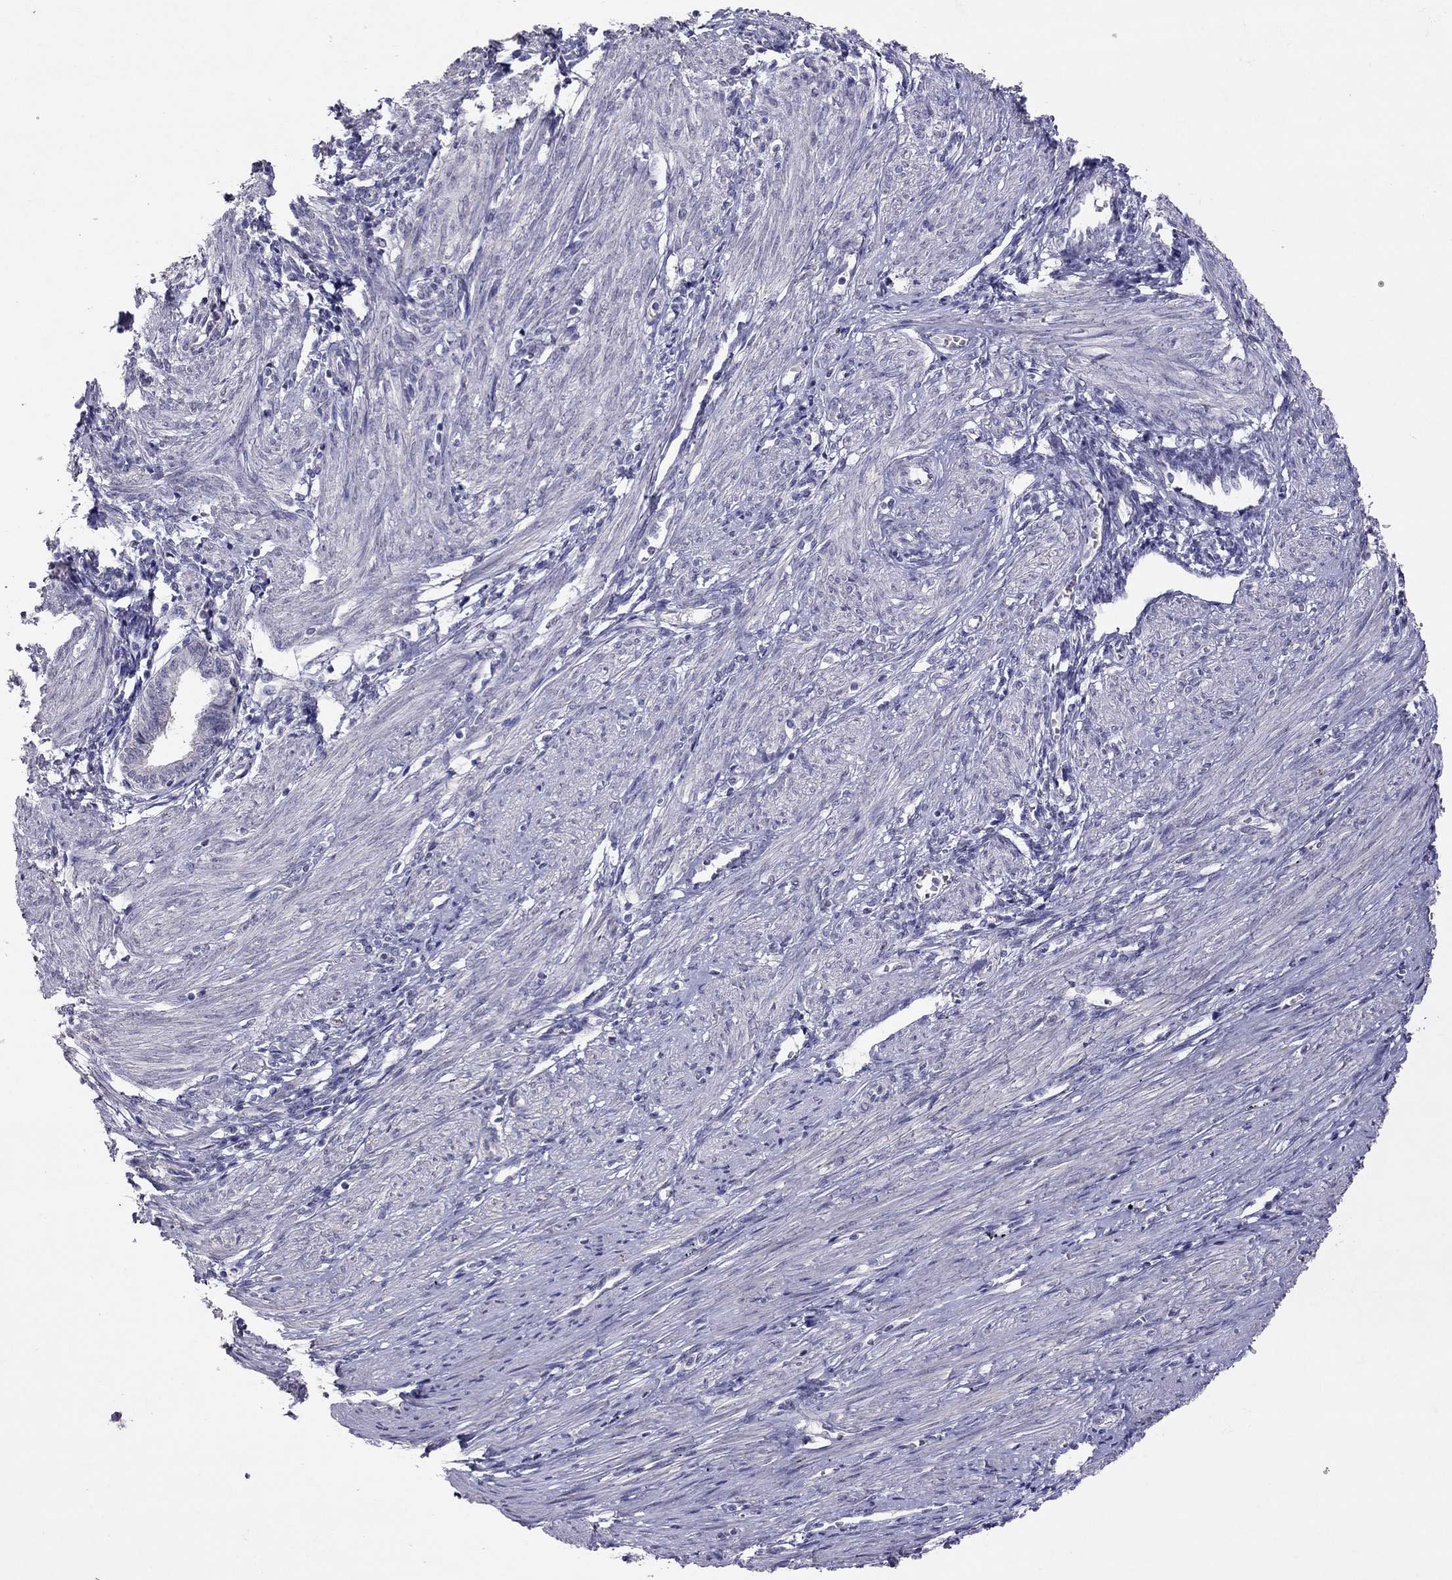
{"staining": {"intensity": "negative", "quantity": "none", "location": "none"}, "tissue": "endometrium", "cell_type": "Cells in endometrial stroma", "image_type": "normal", "snomed": [{"axis": "morphology", "description": "Normal tissue, NOS"}, {"axis": "topography", "description": "Endometrium"}], "caption": "DAB (3,3'-diaminobenzidine) immunohistochemical staining of benign human endometrium shows no significant positivity in cells in endometrial stroma. (DAB (3,3'-diaminobenzidine) immunohistochemistry (IHC) visualized using brightfield microscopy, high magnification).", "gene": "FST", "patient": {"sex": "female", "age": 37}}